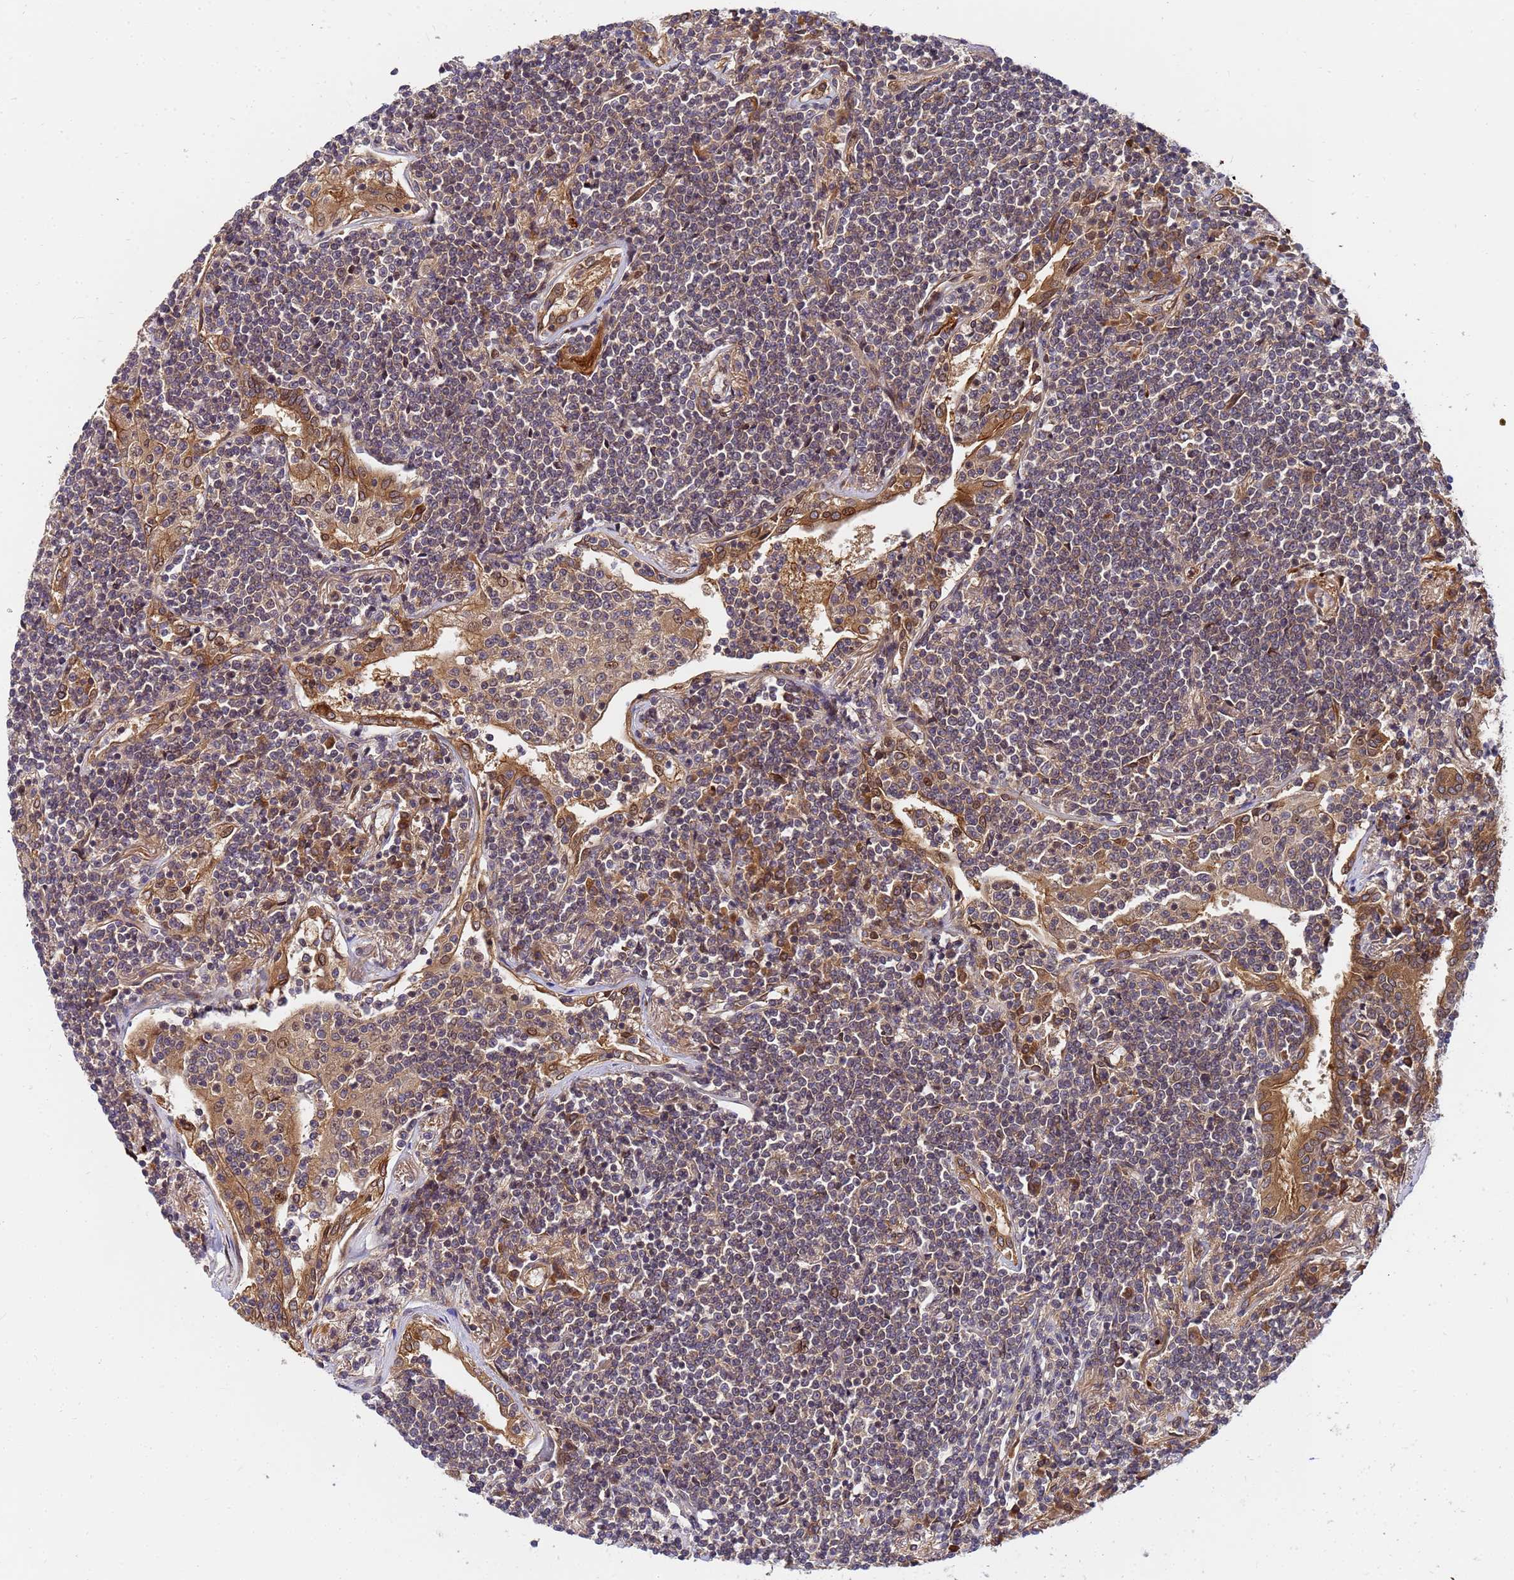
{"staining": {"intensity": "weak", "quantity": "25%-75%", "location": "cytoplasmic/membranous"}, "tissue": "lymphoma", "cell_type": "Tumor cells", "image_type": "cancer", "snomed": [{"axis": "morphology", "description": "Malignant lymphoma, non-Hodgkin's type, Low grade"}, {"axis": "topography", "description": "Lung"}], "caption": "Protein staining of low-grade malignant lymphoma, non-Hodgkin's type tissue displays weak cytoplasmic/membranous staining in approximately 25%-75% of tumor cells. (IHC, brightfield microscopy, high magnification).", "gene": "UNC93B1", "patient": {"sex": "female", "age": 71}}